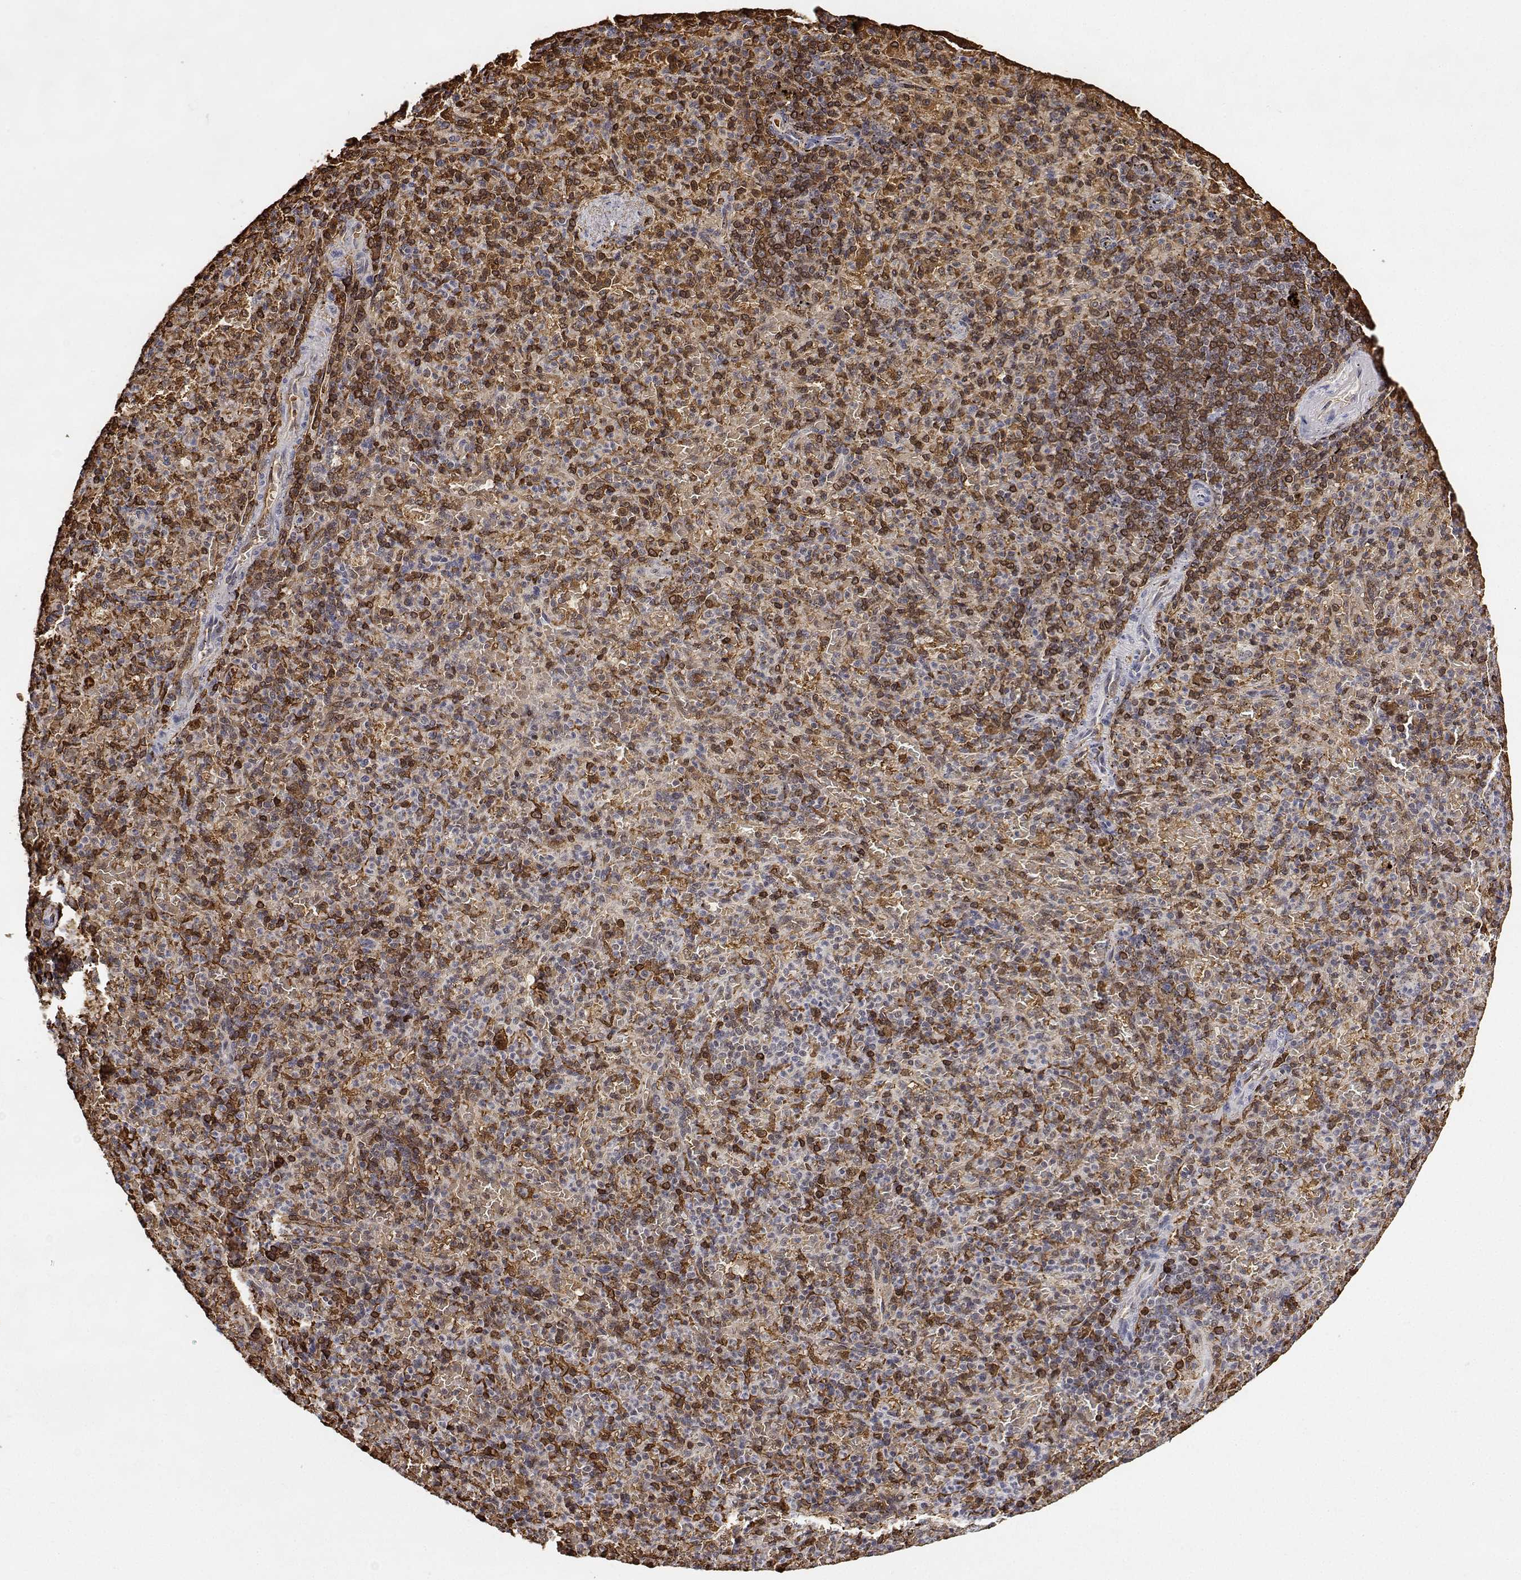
{"staining": {"intensity": "strong", "quantity": "<25%", "location": "cytoplasmic/membranous,nuclear"}, "tissue": "spleen", "cell_type": "Cells in red pulp", "image_type": "normal", "snomed": [{"axis": "morphology", "description": "Normal tissue, NOS"}, {"axis": "topography", "description": "Spleen"}], "caption": "Immunohistochemistry of benign spleen demonstrates medium levels of strong cytoplasmic/membranous,nuclear positivity in approximately <25% of cells in red pulp. (DAB (3,3'-diaminobenzidine) = brown stain, brightfield microscopy at high magnification).", "gene": "ADAR", "patient": {"sex": "female", "age": 74}}